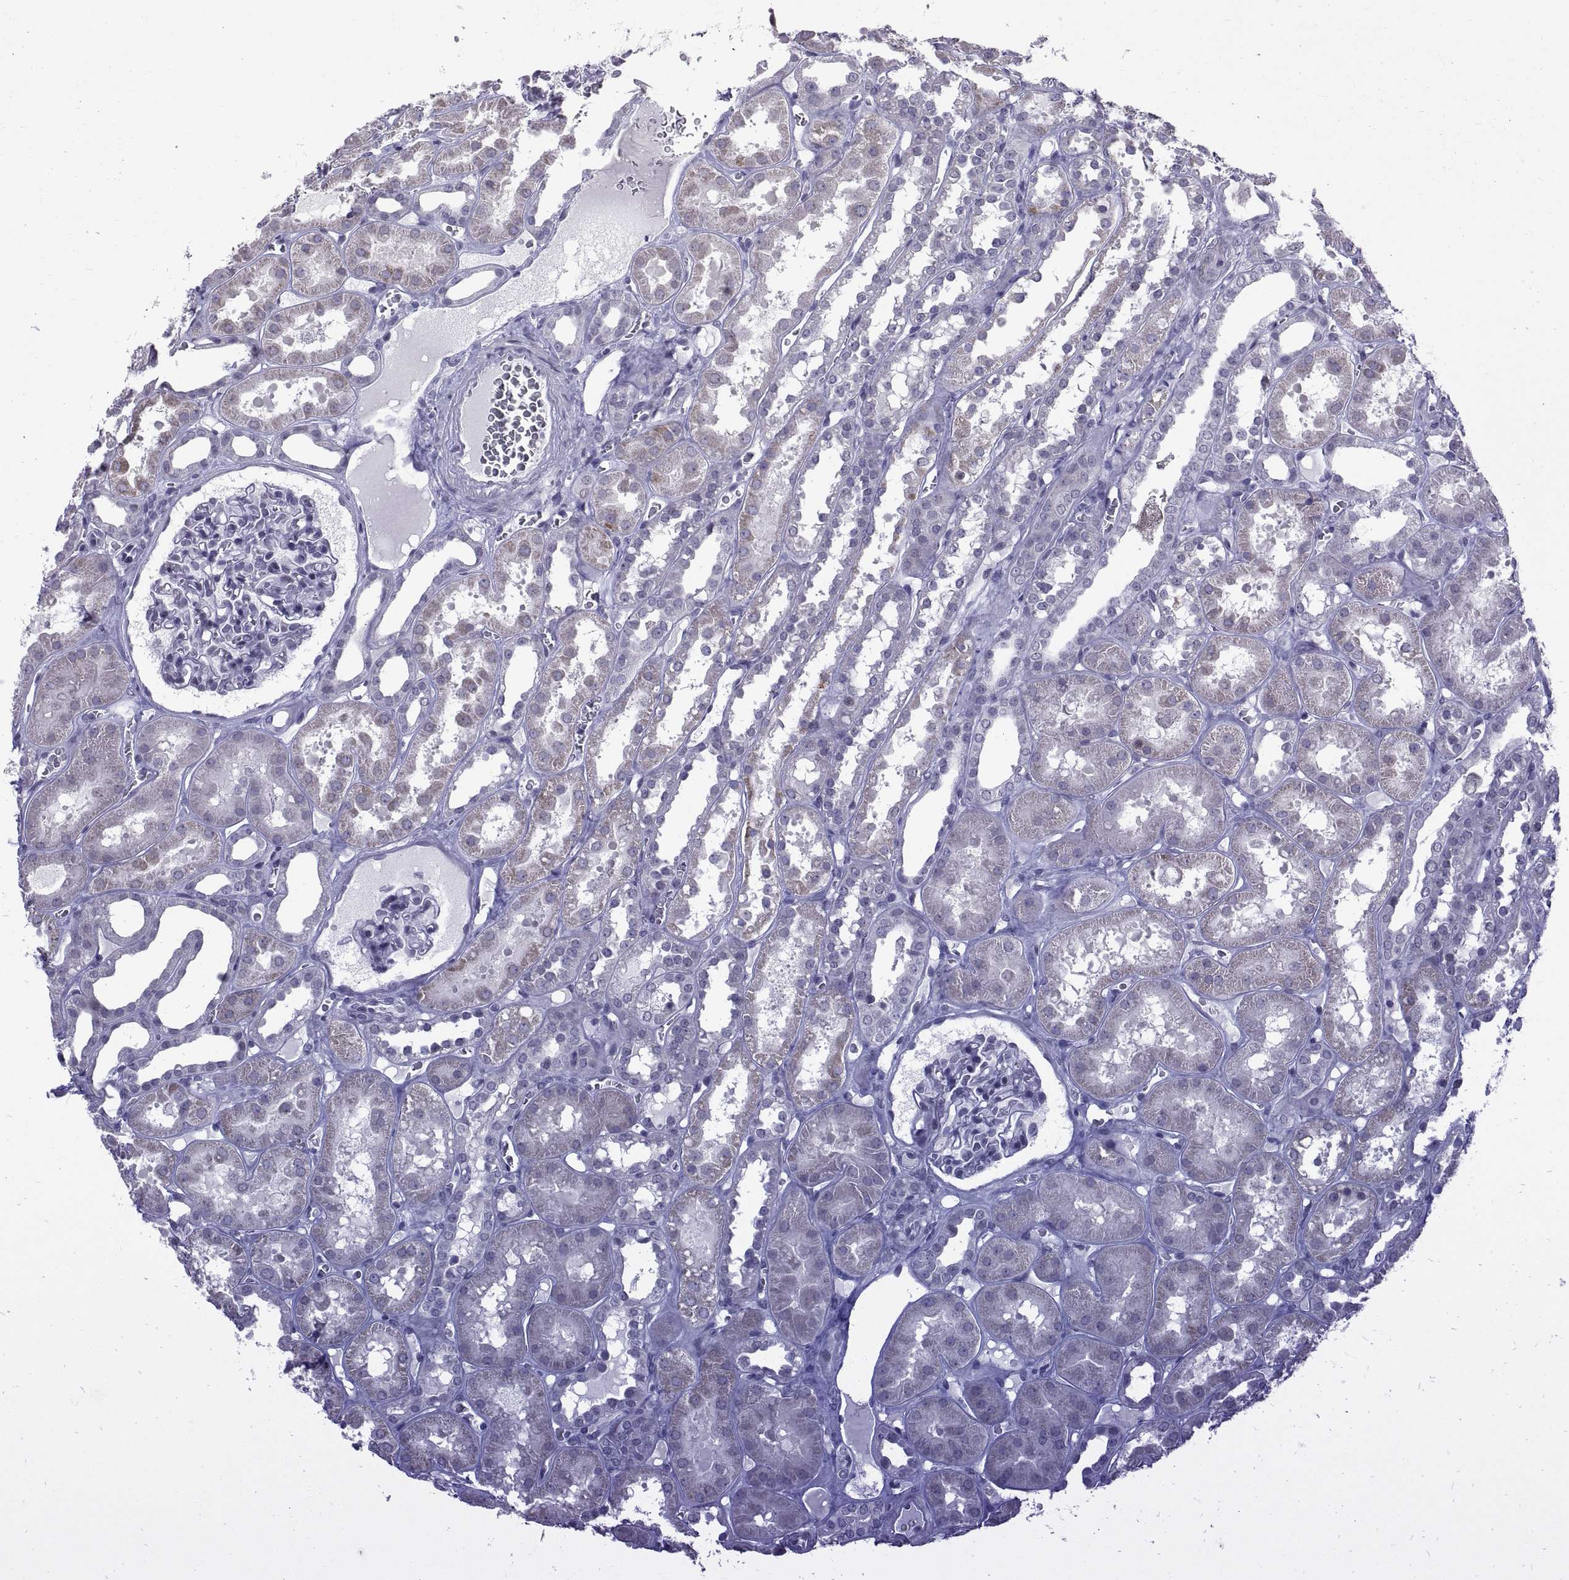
{"staining": {"intensity": "negative", "quantity": "none", "location": "none"}, "tissue": "kidney", "cell_type": "Cells in glomeruli", "image_type": "normal", "snomed": [{"axis": "morphology", "description": "Normal tissue, NOS"}, {"axis": "topography", "description": "Kidney"}], "caption": "IHC of unremarkable human kidney demonstrates no staining in cells in glomeruli. (DAB immunohistochemistry with hematoxylin counter stain).", "gene": "KRT77", "patient": {"sex": "female", "age": 41}}